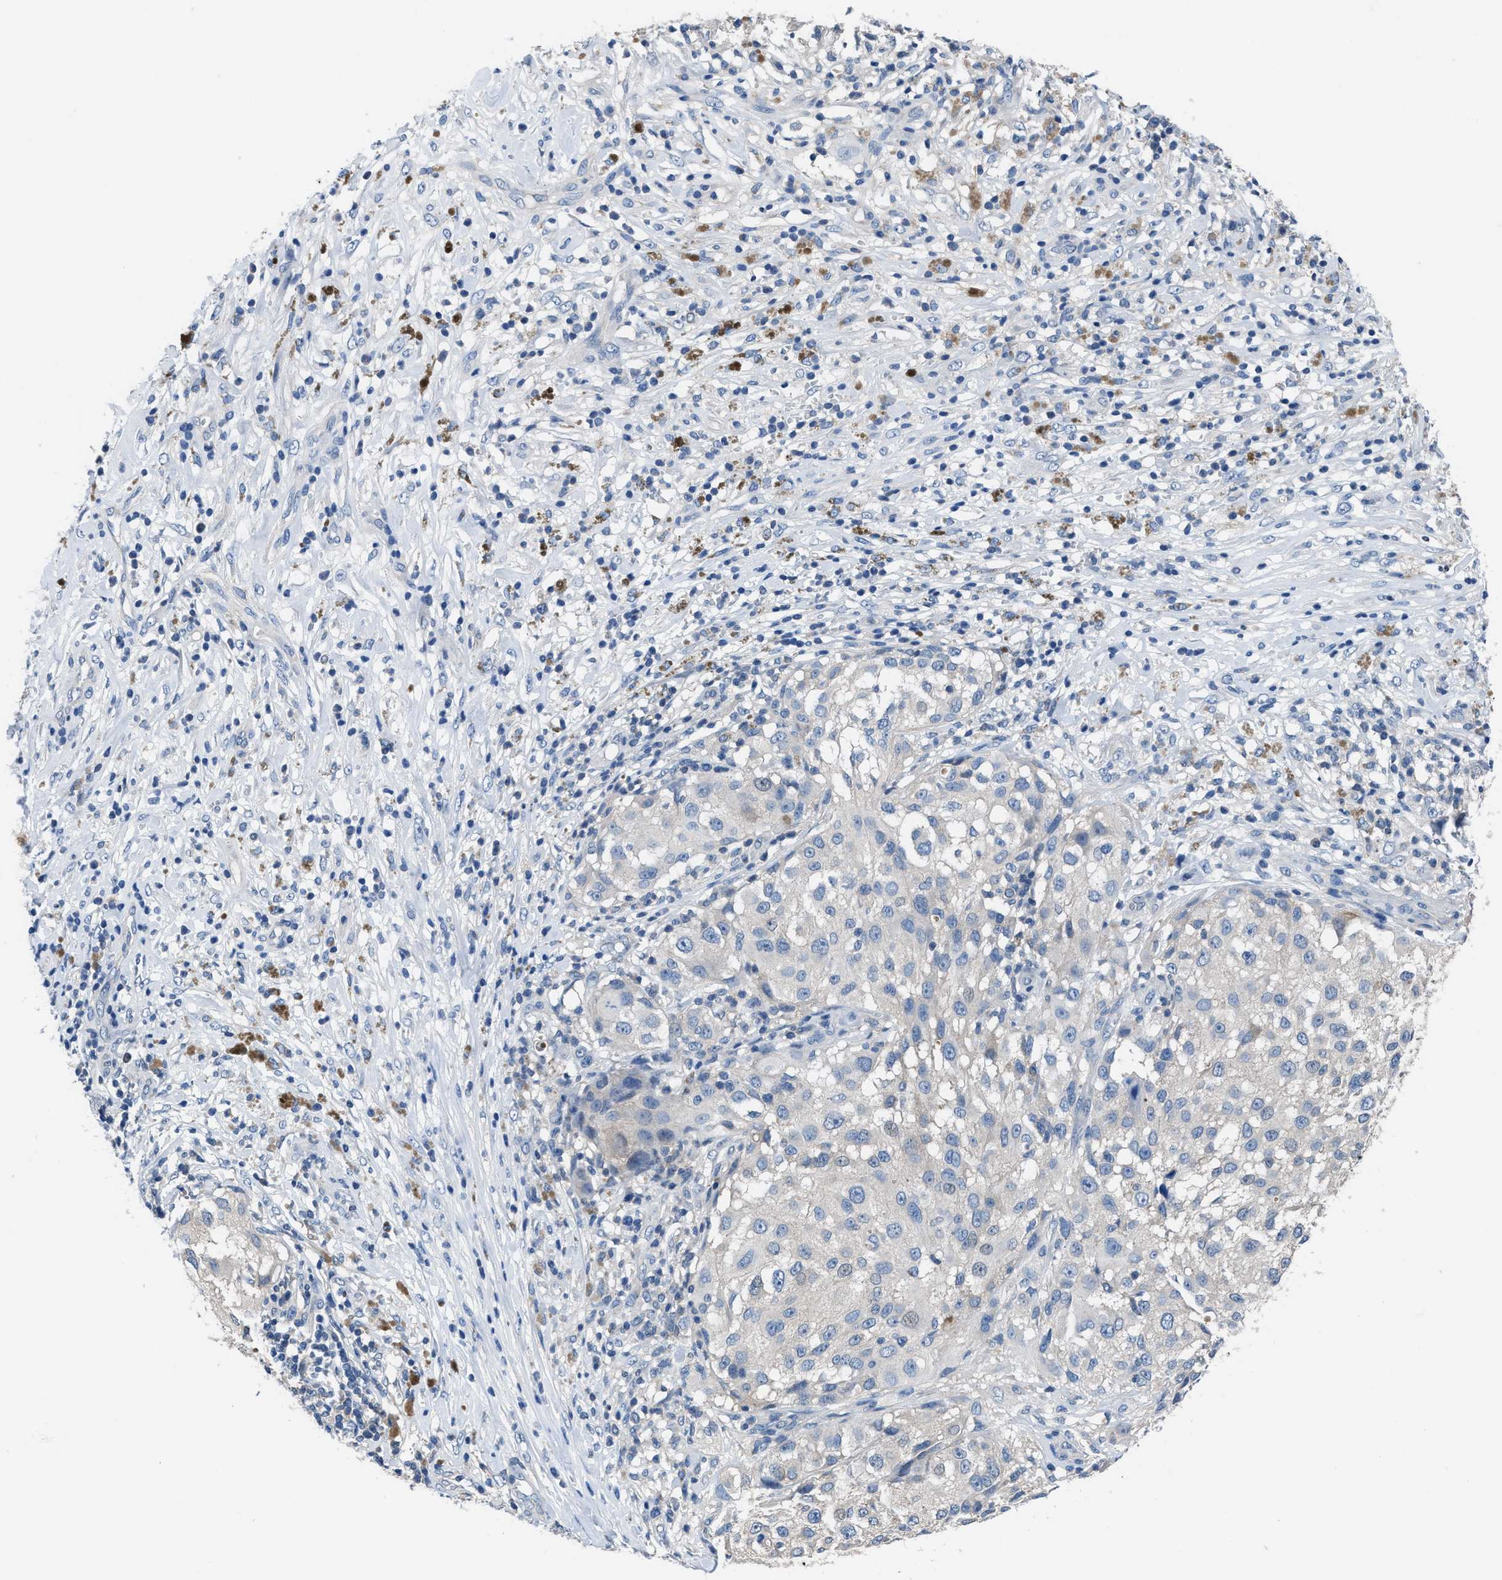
{"staining": {"intensity": "negative", "quantity": "none", "location": "none"}, "tissue": "melanoma", "cell_type": "Tumor cells", "image_type": "cancer", "snomed": [{"axis": "morphology", "description": "Necrosis, NOS"}, {"axis": "morphology", "description": "Malignant melanoma, NOS"}, {"axis": "topography", "description": "Skin"}], "caption": "This is an immunohistochemistry histopathology image of malignant melanoma. There is no positivity in tumor cells.", "gene": "NUDT5", "patient": {"sex": "female", "age": 87}}